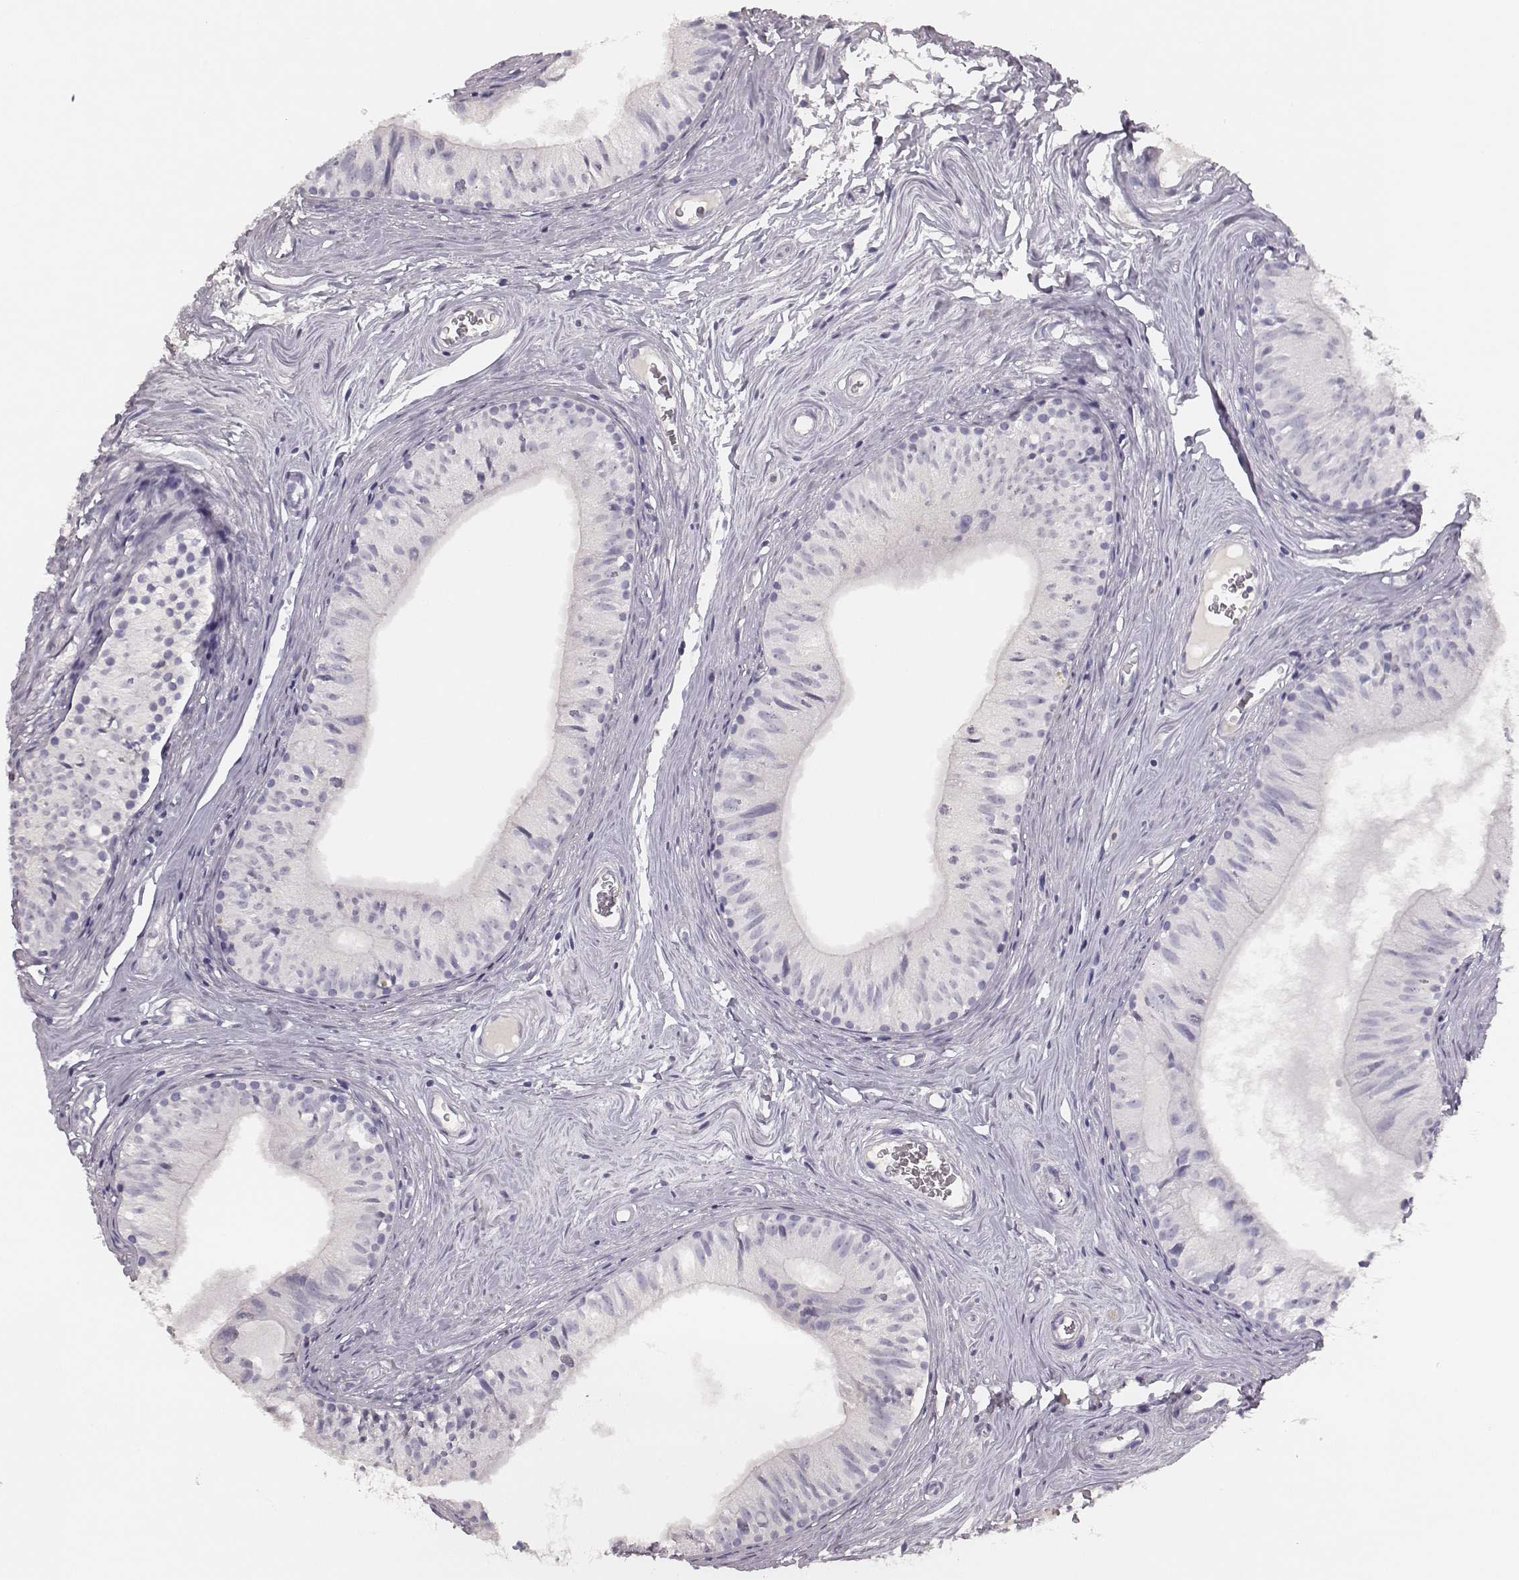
{"staining": {"intensity": "negative", "quantity": "none", "location": "none"}, "tissue": "epididymis", "cell_type": "Glandular cells", "image_type": "normal", "snomed": [{"axis": "morphology", "description": "Normal tissue, NOS"}, {"axis": "topography", "description": "Epididymis"}], "caption": "DAB (3,3'-diaminobenzidine) immunohistochemical staining of unremarkable epididymis reveals no significant staining in glandular cells.", "gene": "MYH6", "patient": {"sex": "male", "age": 52}}